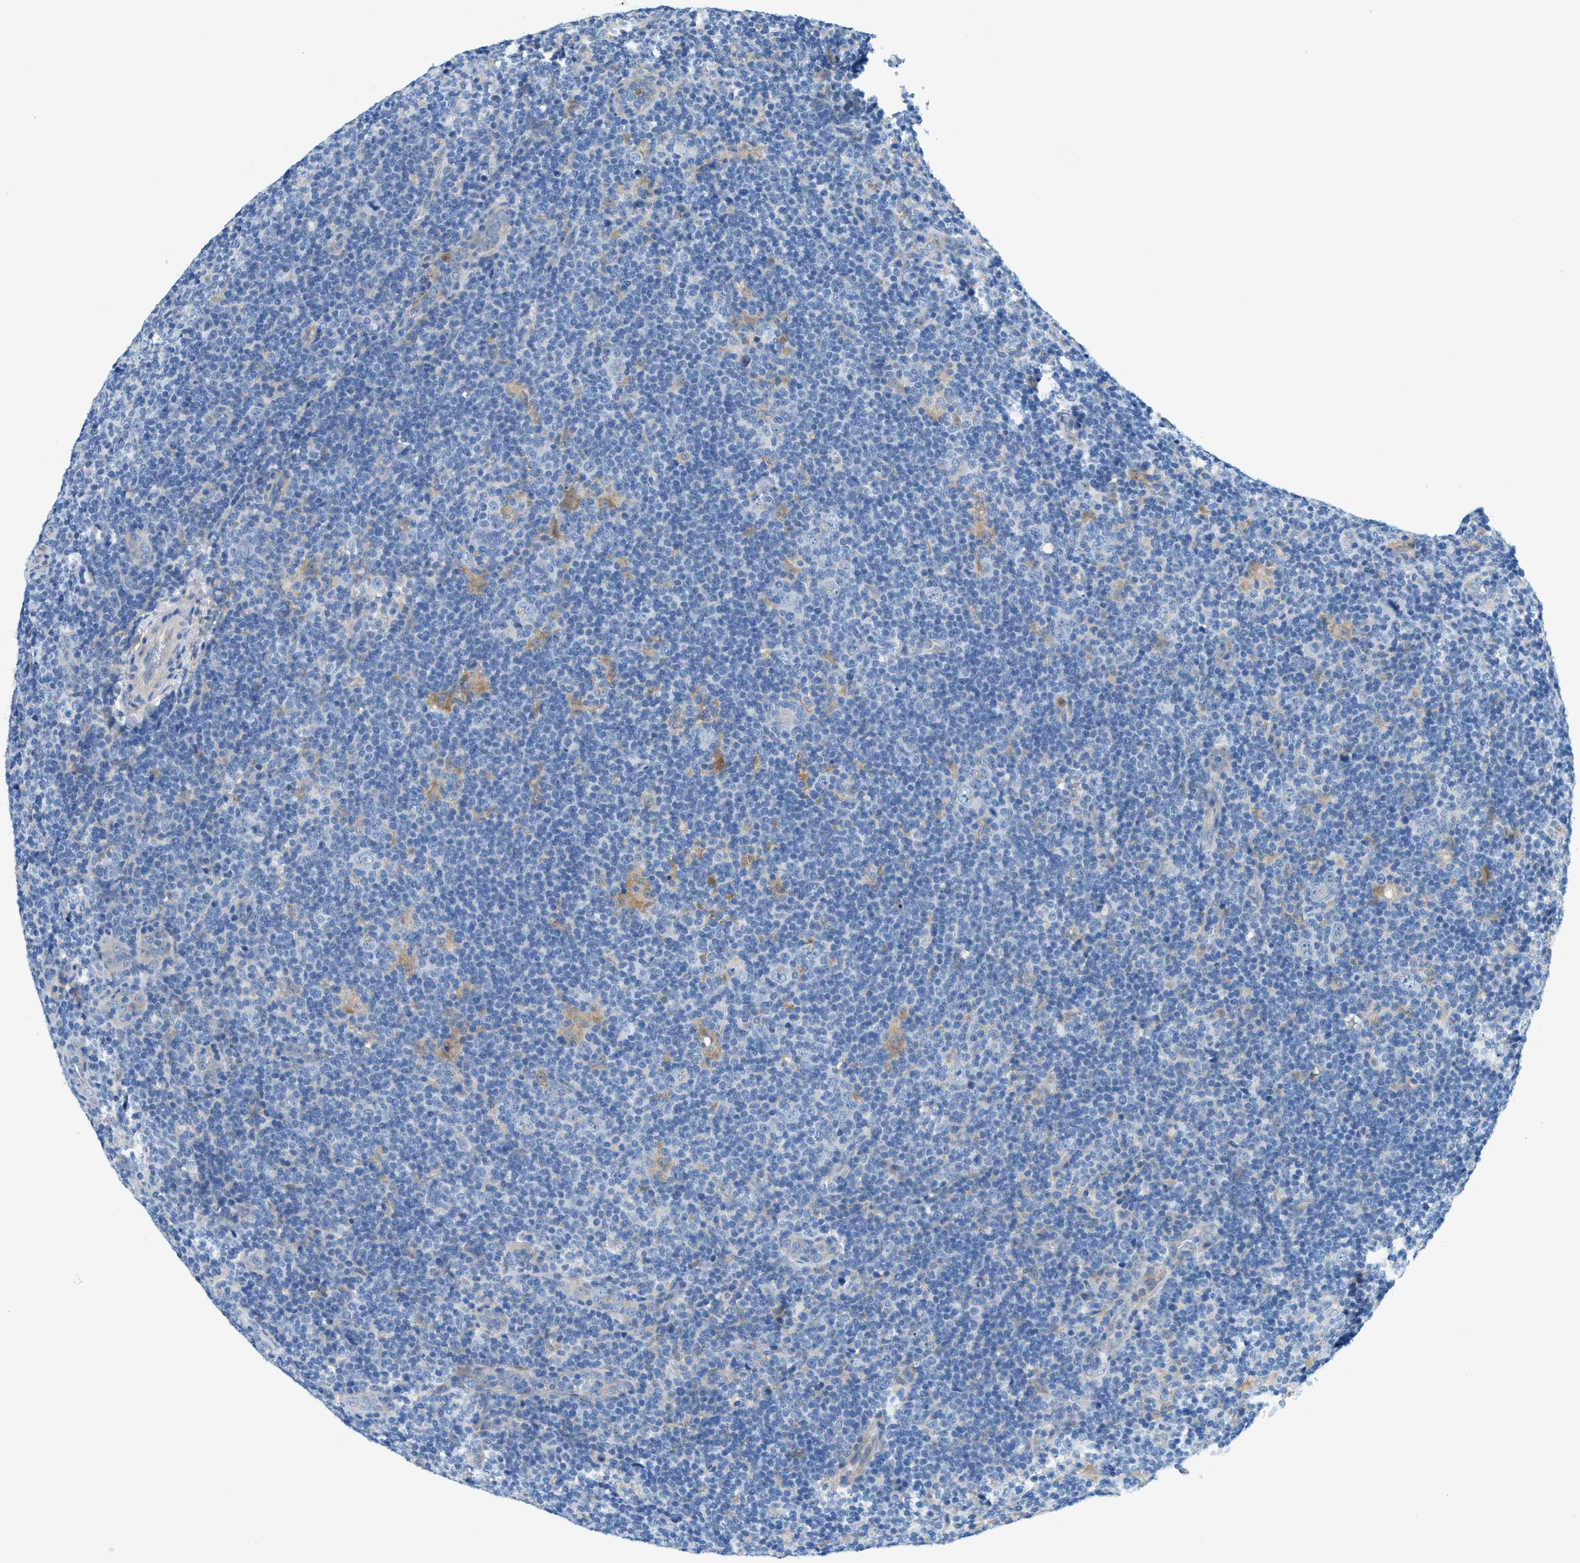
{"staining": {"intensity": "negative", "quantity": "none", "location": "none"}, "tissue": "lymphoma", "cell_type": "Tumor cells", "image_type": "cancer", "snomed": [{"axis": "morphology", "description": "Hodgkin's disease, NOS"}, {"axis": "topography", "description": "Lymph node"}], "caption": "Tumor cells are negative for brown protein staining in Hodgkin's disease.", "gene": "ZDHHC13", "patient": {"sex": "female", "age": 57}}